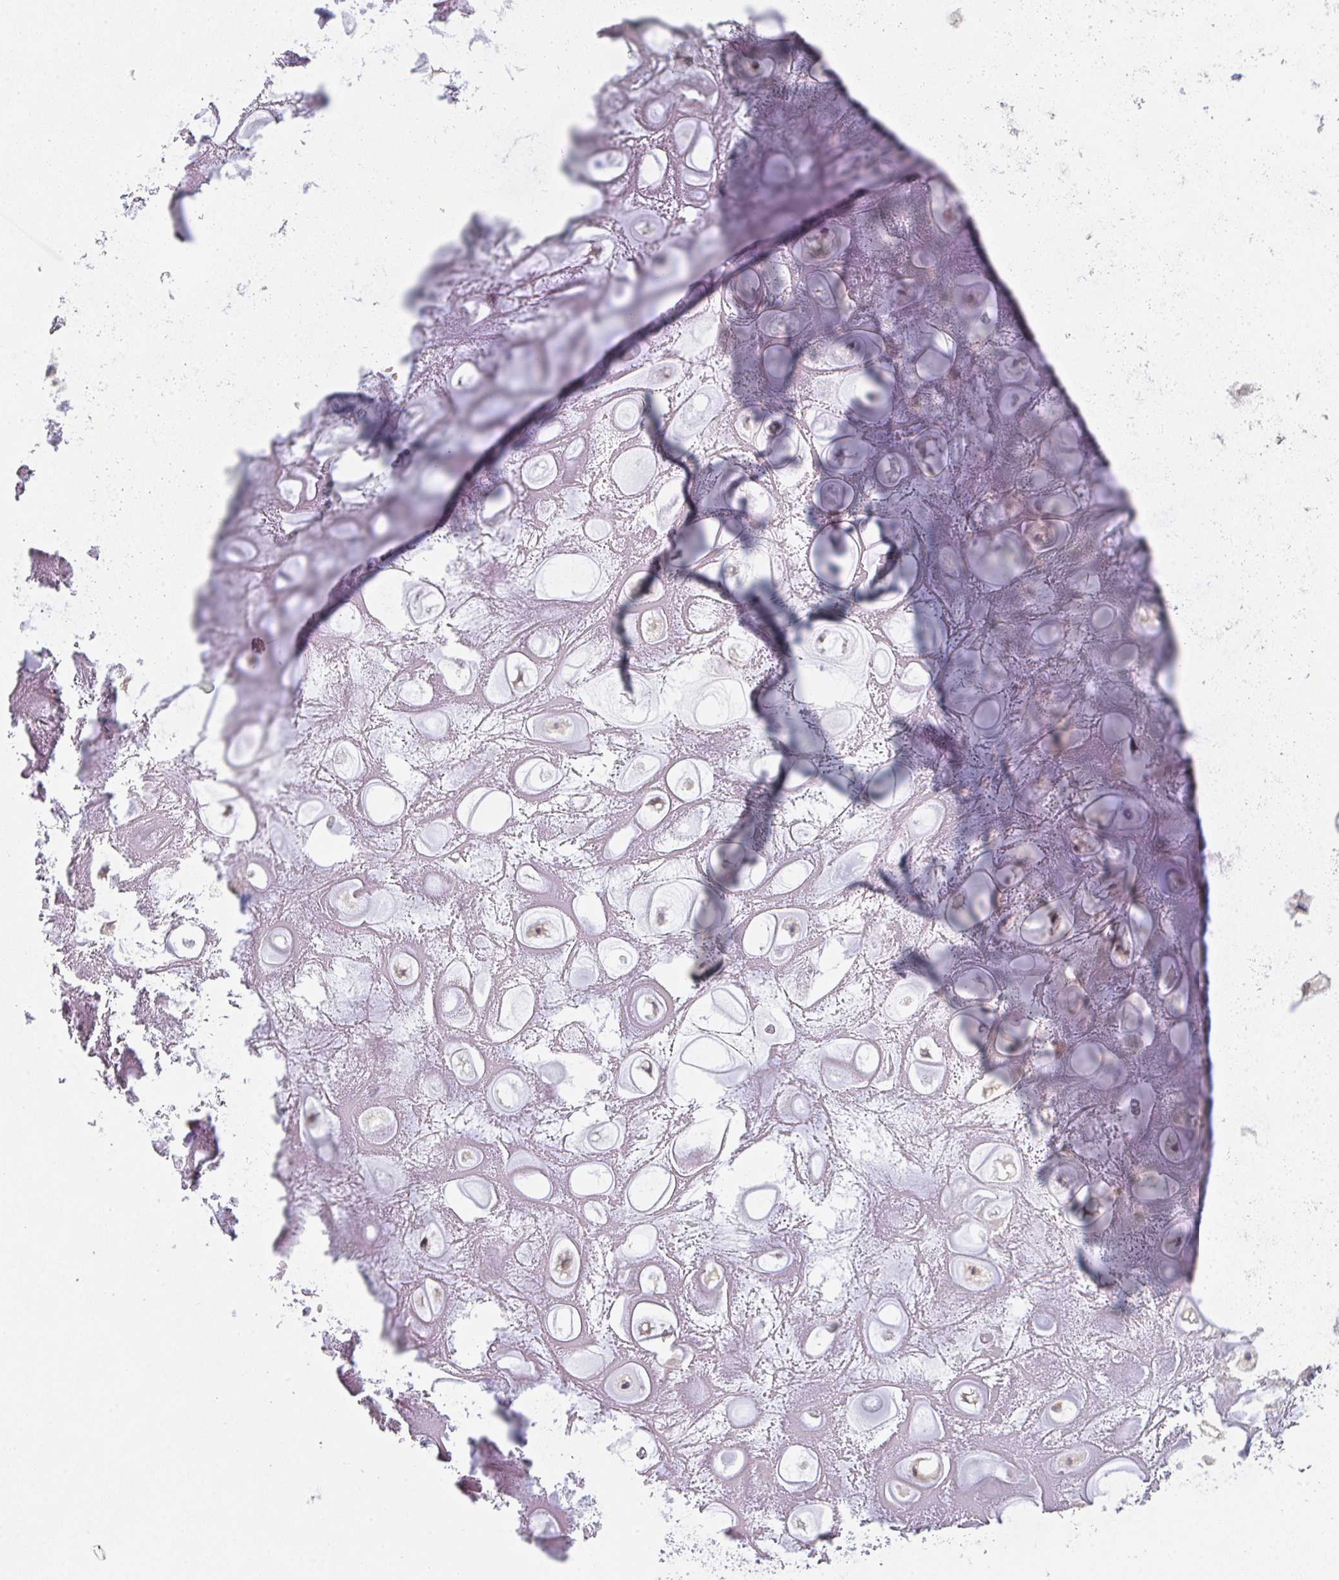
{"staining": {"intensity": "negative", "quantity": "none", "location": "none"}, "tissue": "soft tissue", "cell_type": "Chondrocytes", "image_type": "normal", "snomed": [{"axis": "morphology", "description": "Normal tissue, NOS"}, {"axis": "topography", "description": "Lymph node"}, {"axis": "topography", "description": "Cartilage tissue"}, {"axis": "topography", "description": "Nasopharynx"}], "caption": "Soft tissue stained for a protein using immunohistochemistry (IHC) demonstrates no staining chondrocytes.", "gene": "TMEM237", "patient": {"sex": "male", "age": 63}}